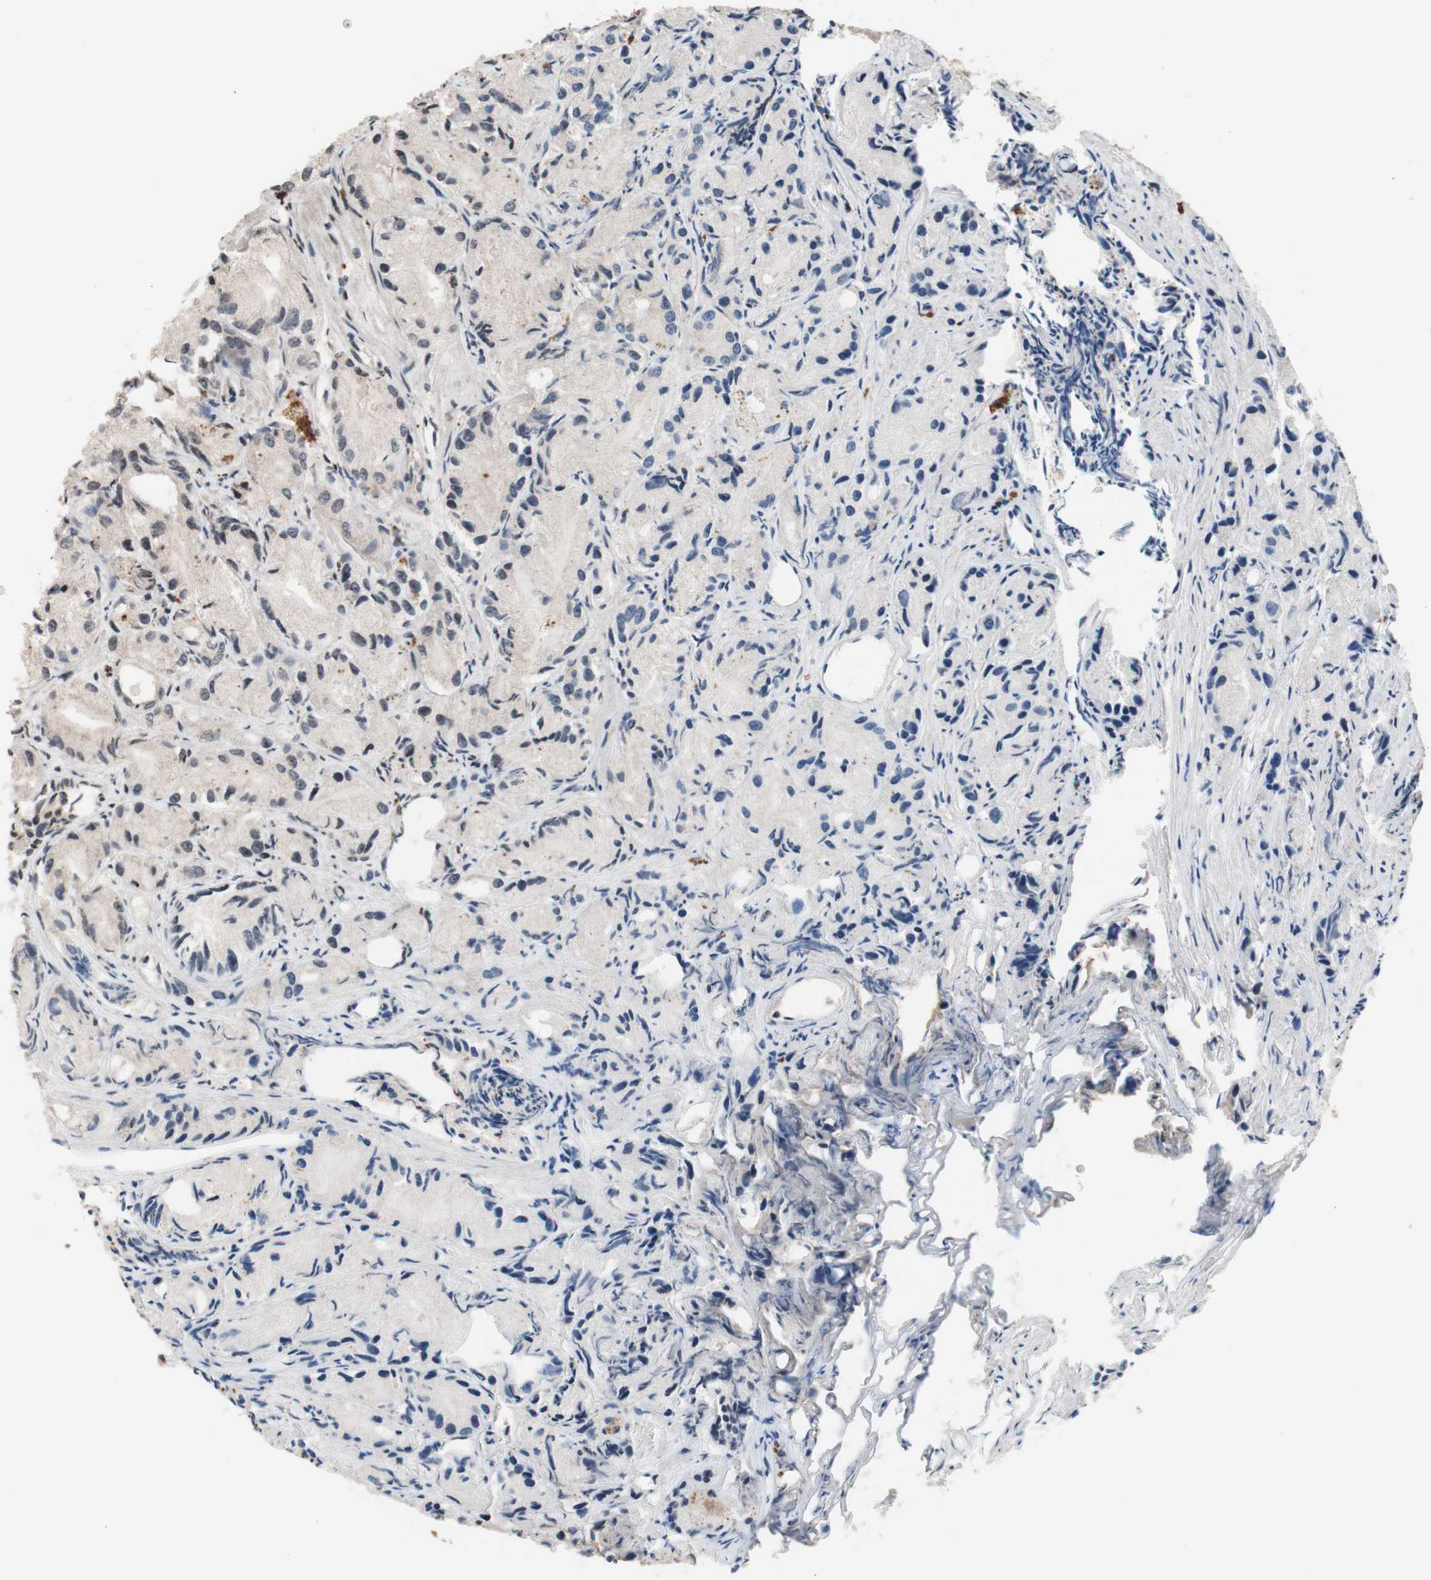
{"staining": {"intensity": "negative", "quantity": "none", "location": "none"}, "tissue": "prostate cancer", "cell_type": "Tumor cells", "image_type": "cancer", "snomed": [{"axis": "morphology", "description": "Adenocarcinoma, Low grade"}, {"axis": "topography", "description": "Prostate"}], "caption": "DAB (3,3'-diaminobenzidine) immunohistochemical staining of prostate cancer (low-grade adenocarcinoma) displays no significant positivity in tumor cells. The staining was performed using DAB (3,3'-diaminobenzidine) to visualize the protein expression in brown, while the nuclei were stained in blue with hematoxylin (Magnification: 20x).", "gene": "POLA1", "patient": {"sex": "male", "age": 72}}